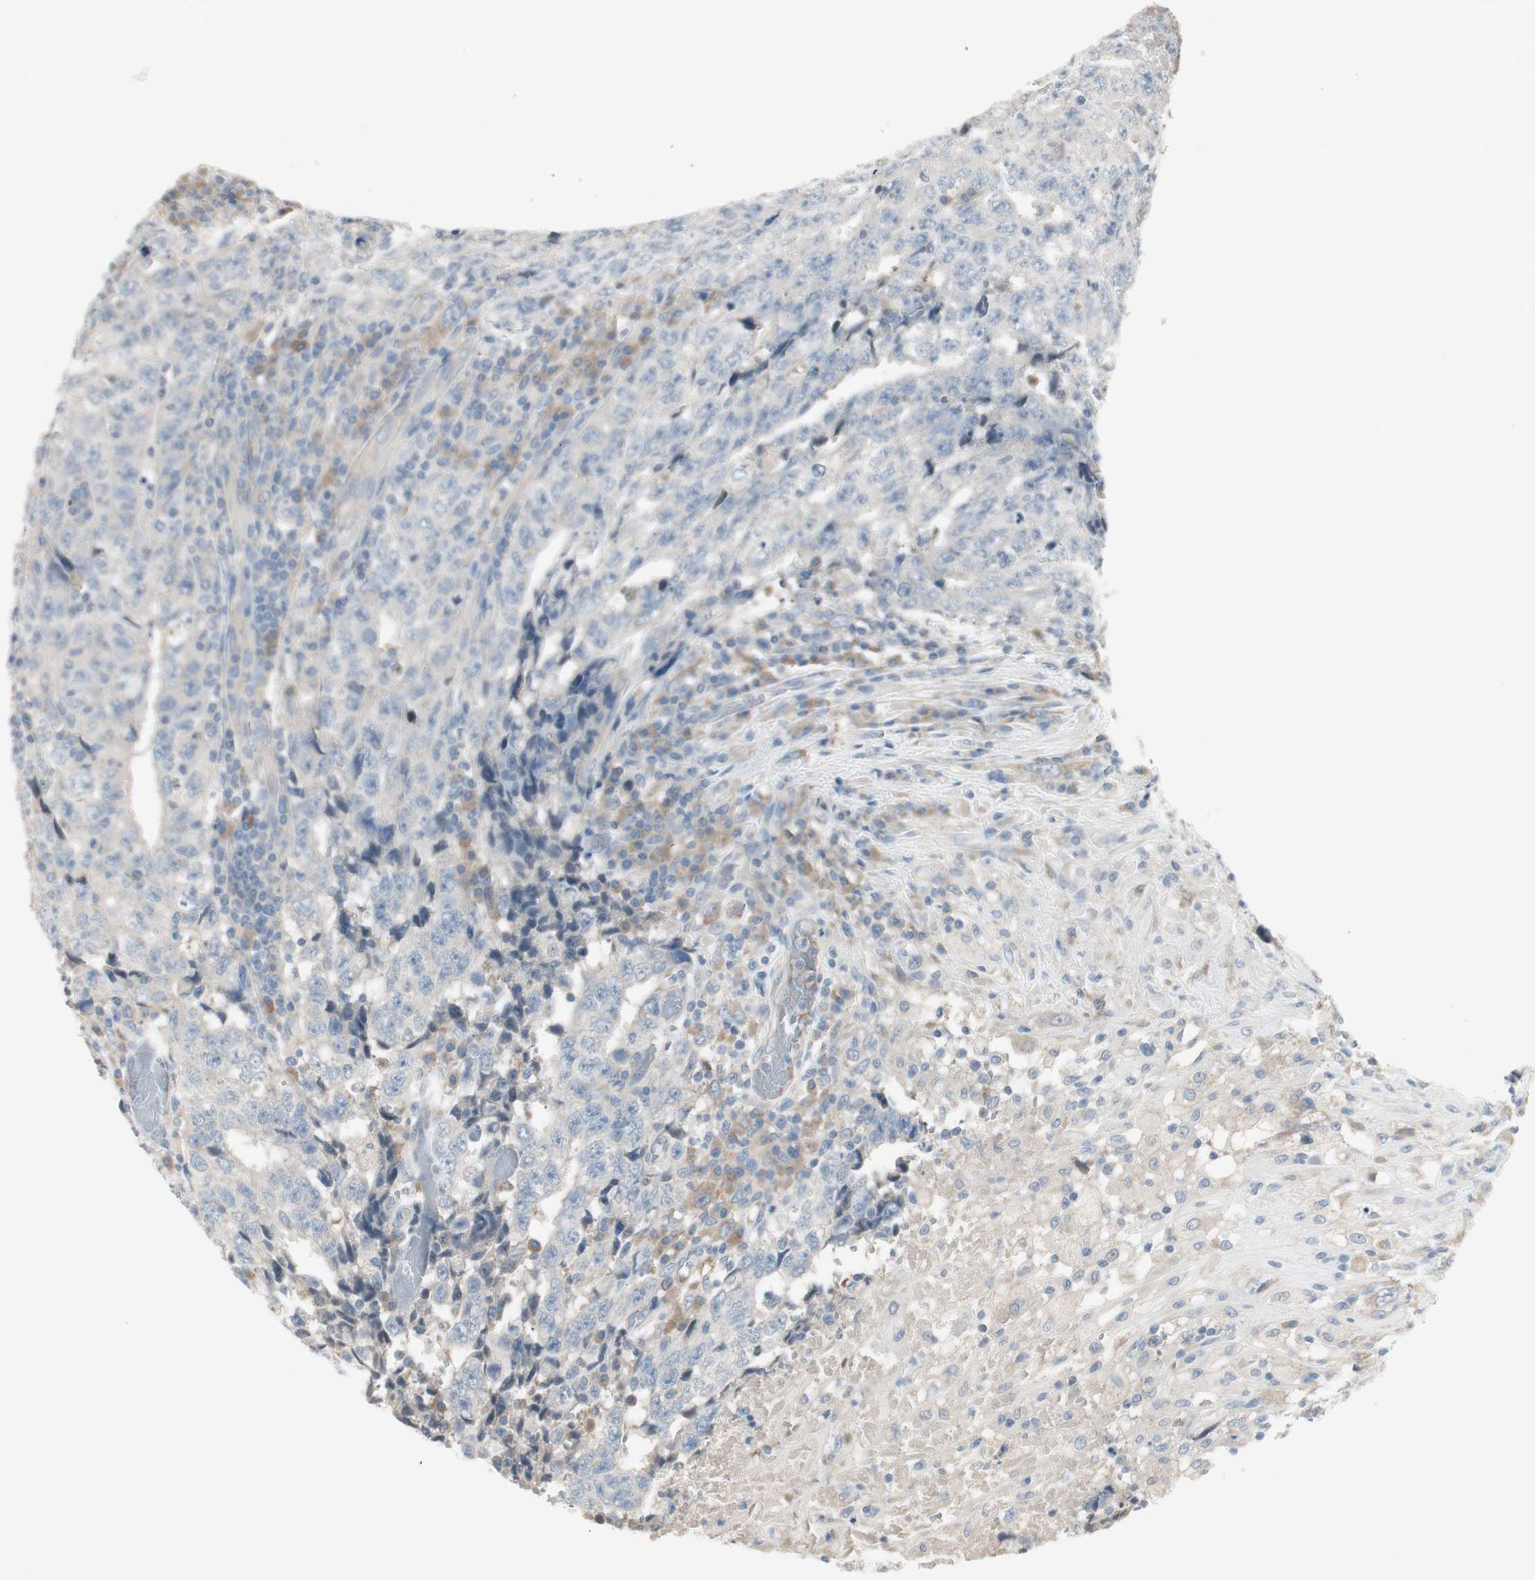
{"staining": {"intensity": "negative", "quantity": "none", "location": "none"}, "tissue": "testis cancer", "cell_type": "Tumor cells", "image_type": "cancer", "snomed": [{"axis": "morphology", "description": "Necrosis, NOS"}, {"axis": "morphology", "description": "Carcinoma, Embryonal, NOS"}, {"axis": "topography", "description": "Testis"}], "caption": "Immunohistochemical staining of human testis cancer exhibits no significant expression in tumor cells.", "gene": "MAPRE3", "patient": {"sex": "male", "age": 19}}